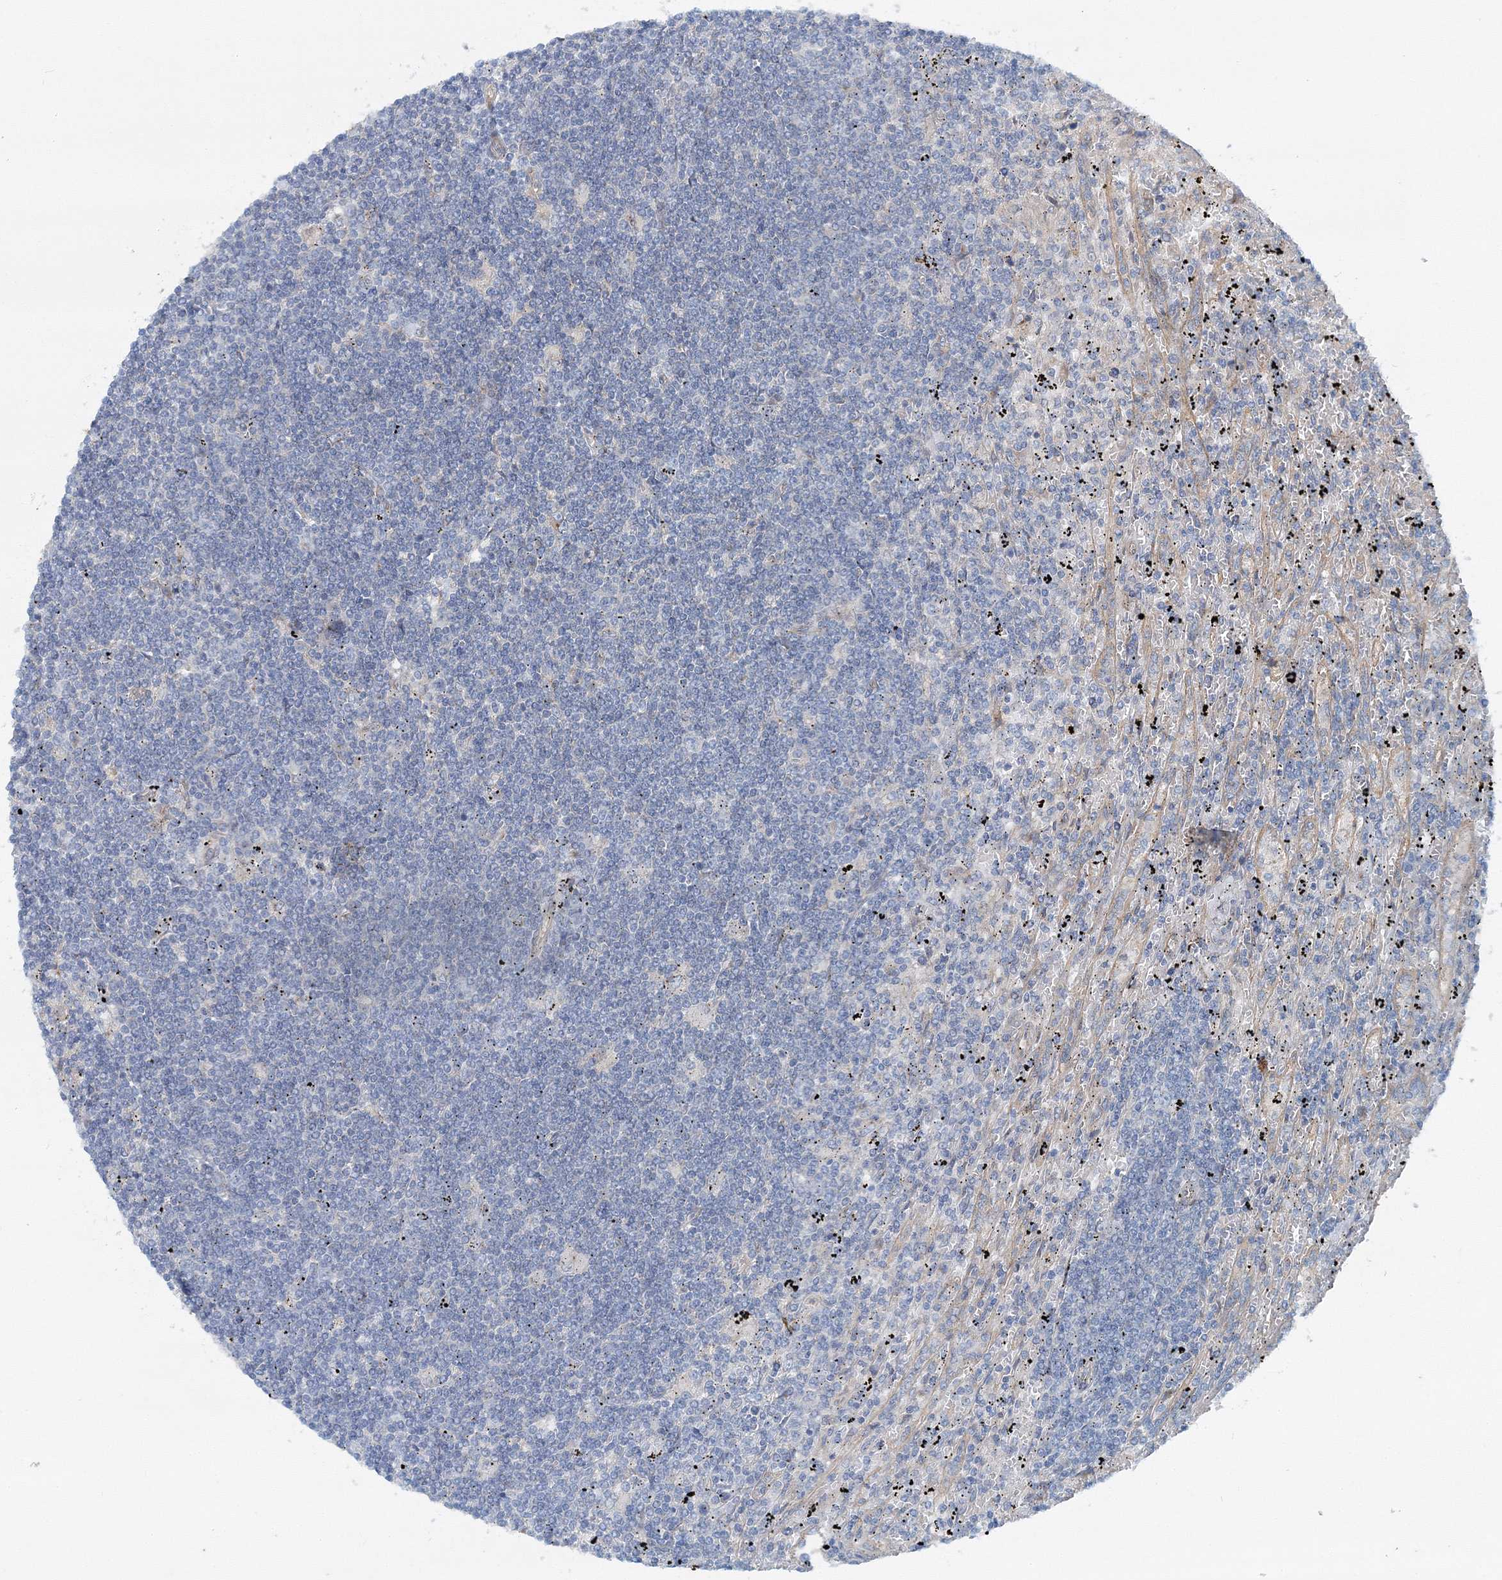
{"staining": {"intensity": "negative", "quantity": "none", "location": "none"}, "tissue": "lymphoma", "cell_type": "Tumor cells", "image_type": "cancer", "snomed": [{"axis": "morphology", "description": "Malignant lymphoma, non-Hodgkin's type, Low grade"}, {"axis": "topography", "description": "Spleen"}], "caption": "This is an IHC micrograph of human malignant lymphoma, non-Hodgkin's type (low-grade). There is no expression in tumor cells.", "gene": "MPHOSPH9", "patient": {"sex": "male", "age": 76}}